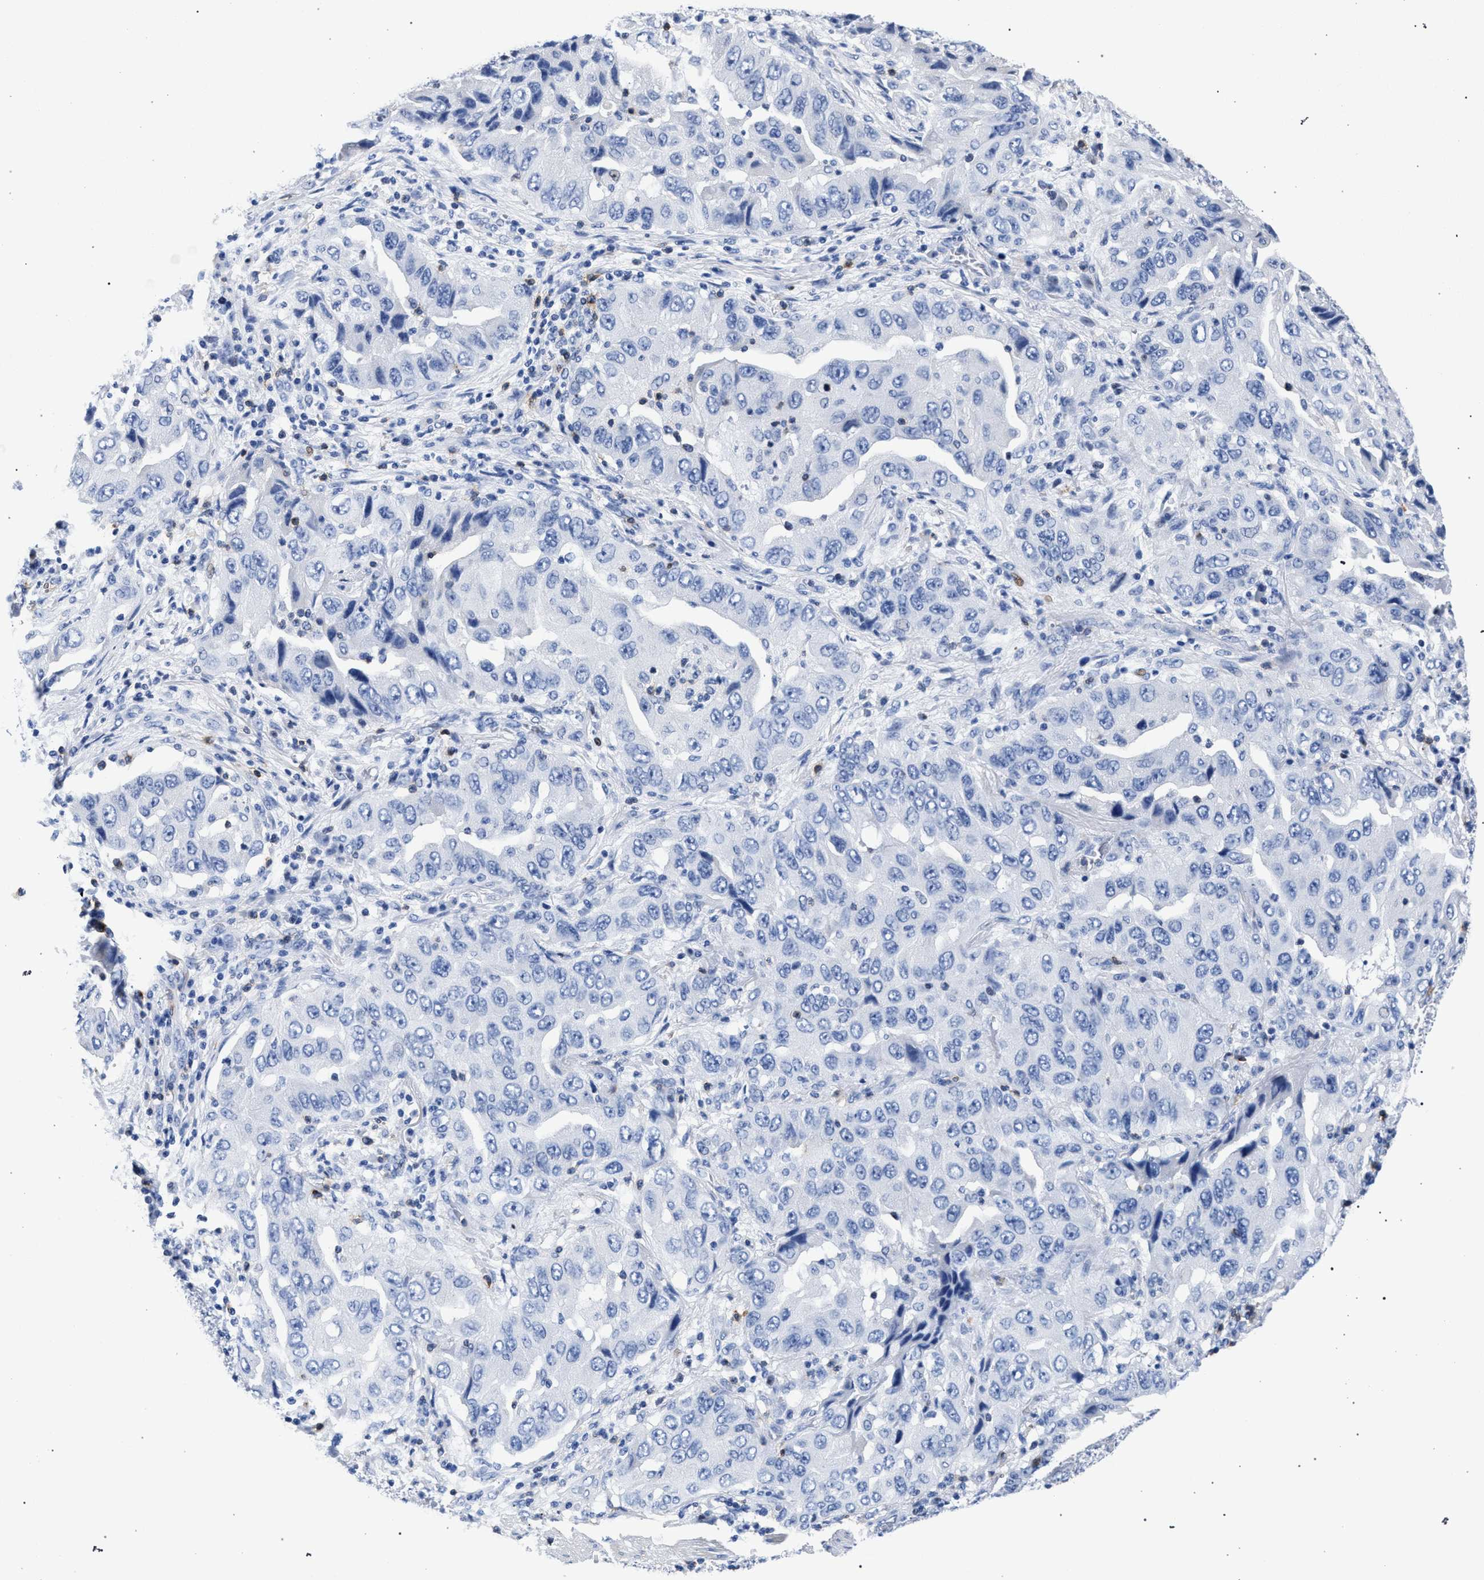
{"staining": {"intensity": "negative", "quantity": "none", "location": "none"}, "tissue": "lung cancer", "cell_type": "Tumor cells", "image_type": "cancer", "snomed": [{"axis": "morphology", "description": "Adenocarcinoma, NOS"}, {"axis": "topography", "description": "Lung"}], "caption": "The photomicrograph displays no staining of tumor cells in adenocarcinoma (lung). Nuclei are stained in blue.", "gene": "KLRK1", "patient": {"sex": "female", "age": 65}}